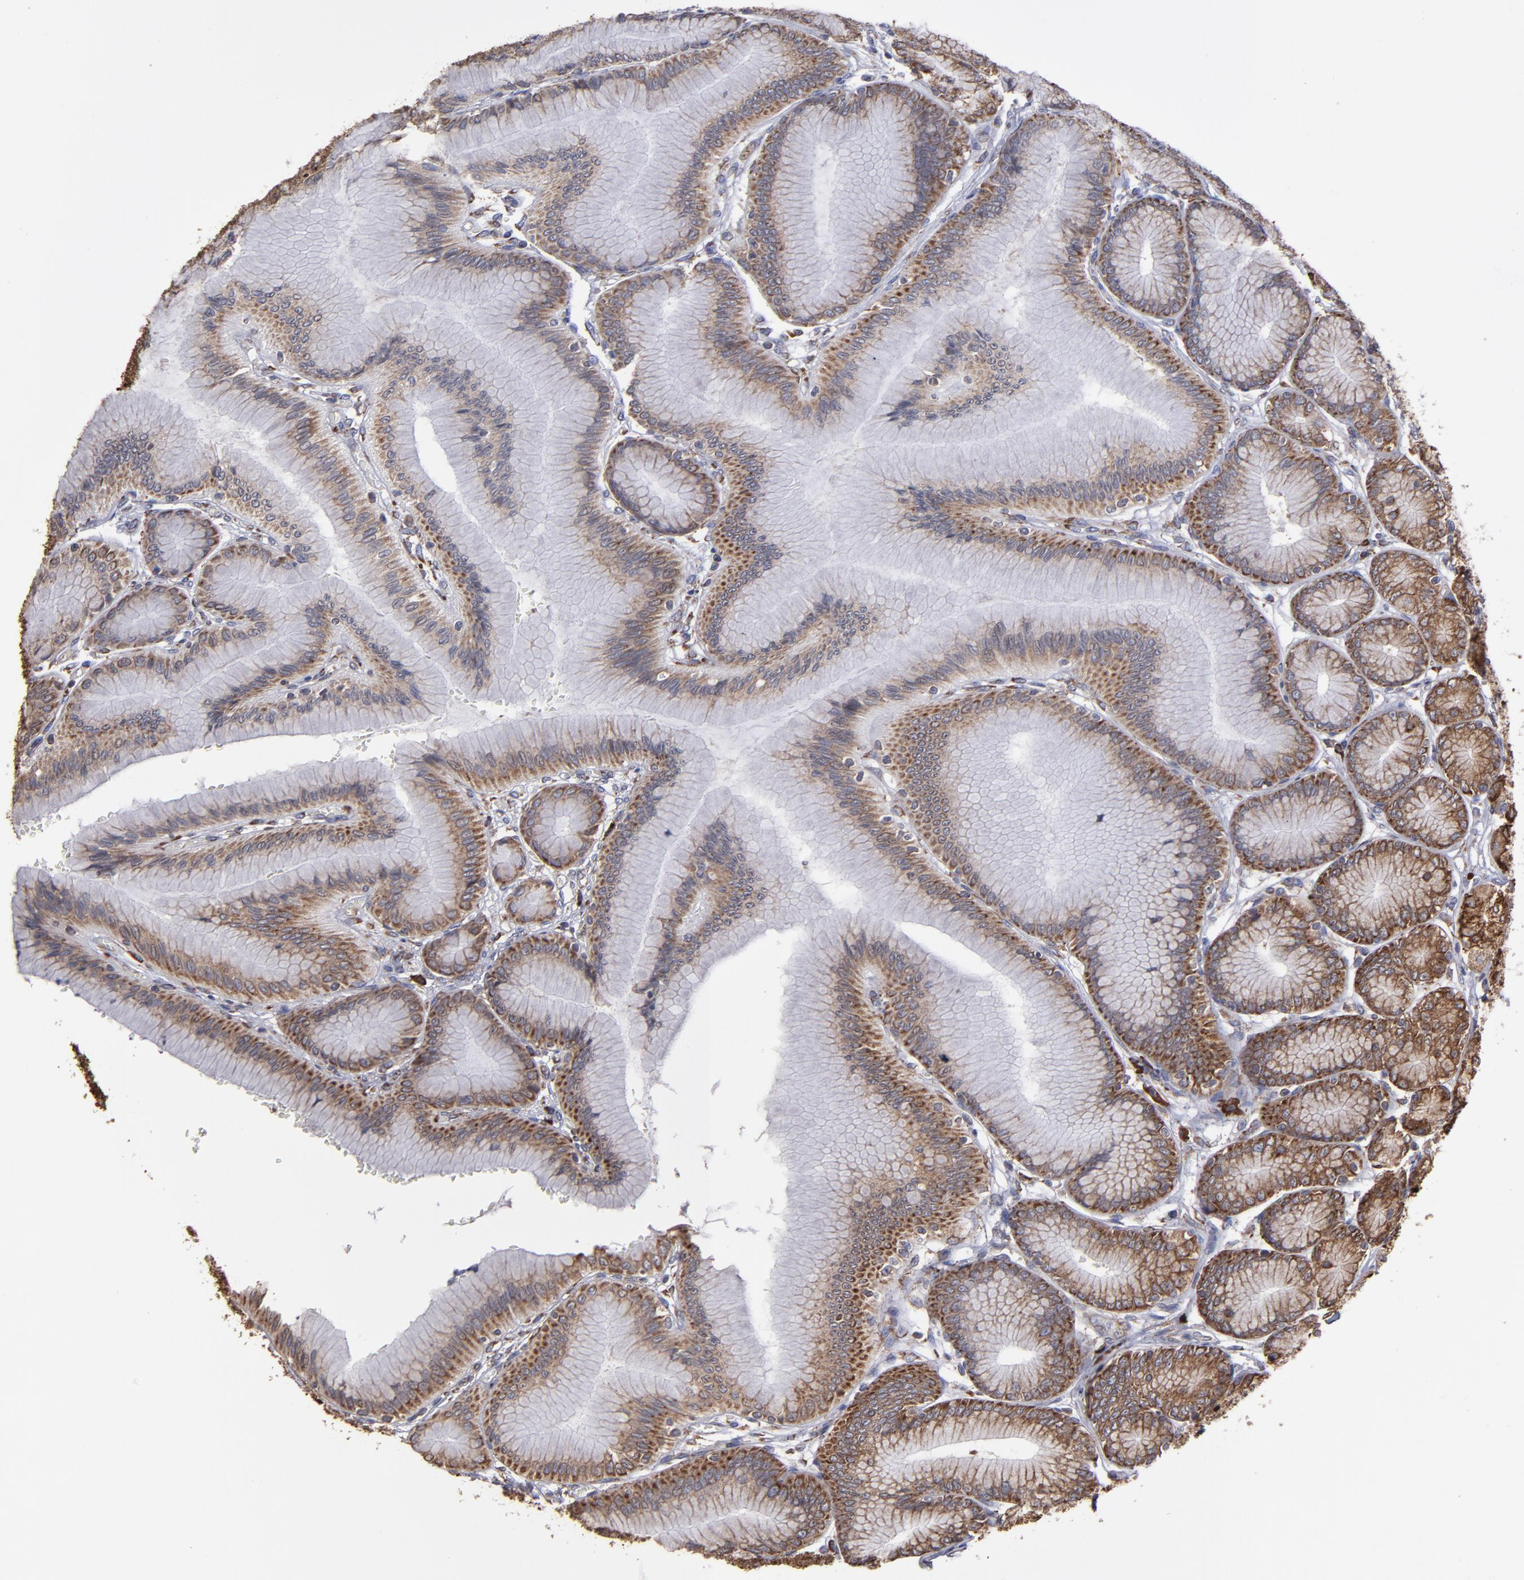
{"staining": {"intensity": "strong", "quantity": ">75%", "location": "cytoplasmic/membranous"}, "tissue": "stomach", "cell_type": "Glandular cells", "image_type": "normal", "snomed": [{"axis": "morphology", "description": "Normal tissue, NOS"}, {"axis": "morphology", "description": "Adenocarcinoma, NOS"}, {"axis": "topography", "description": "Stomach"}, {"axis": "topography", "description": "Stomach, lower"}], "caption": "The immunohistochemical stain shows strong cytoplasmic/membranous expression in glandular cells of normal stomach.", "gene": "SND1", "patient": {"sex": "female", "age": 65}}